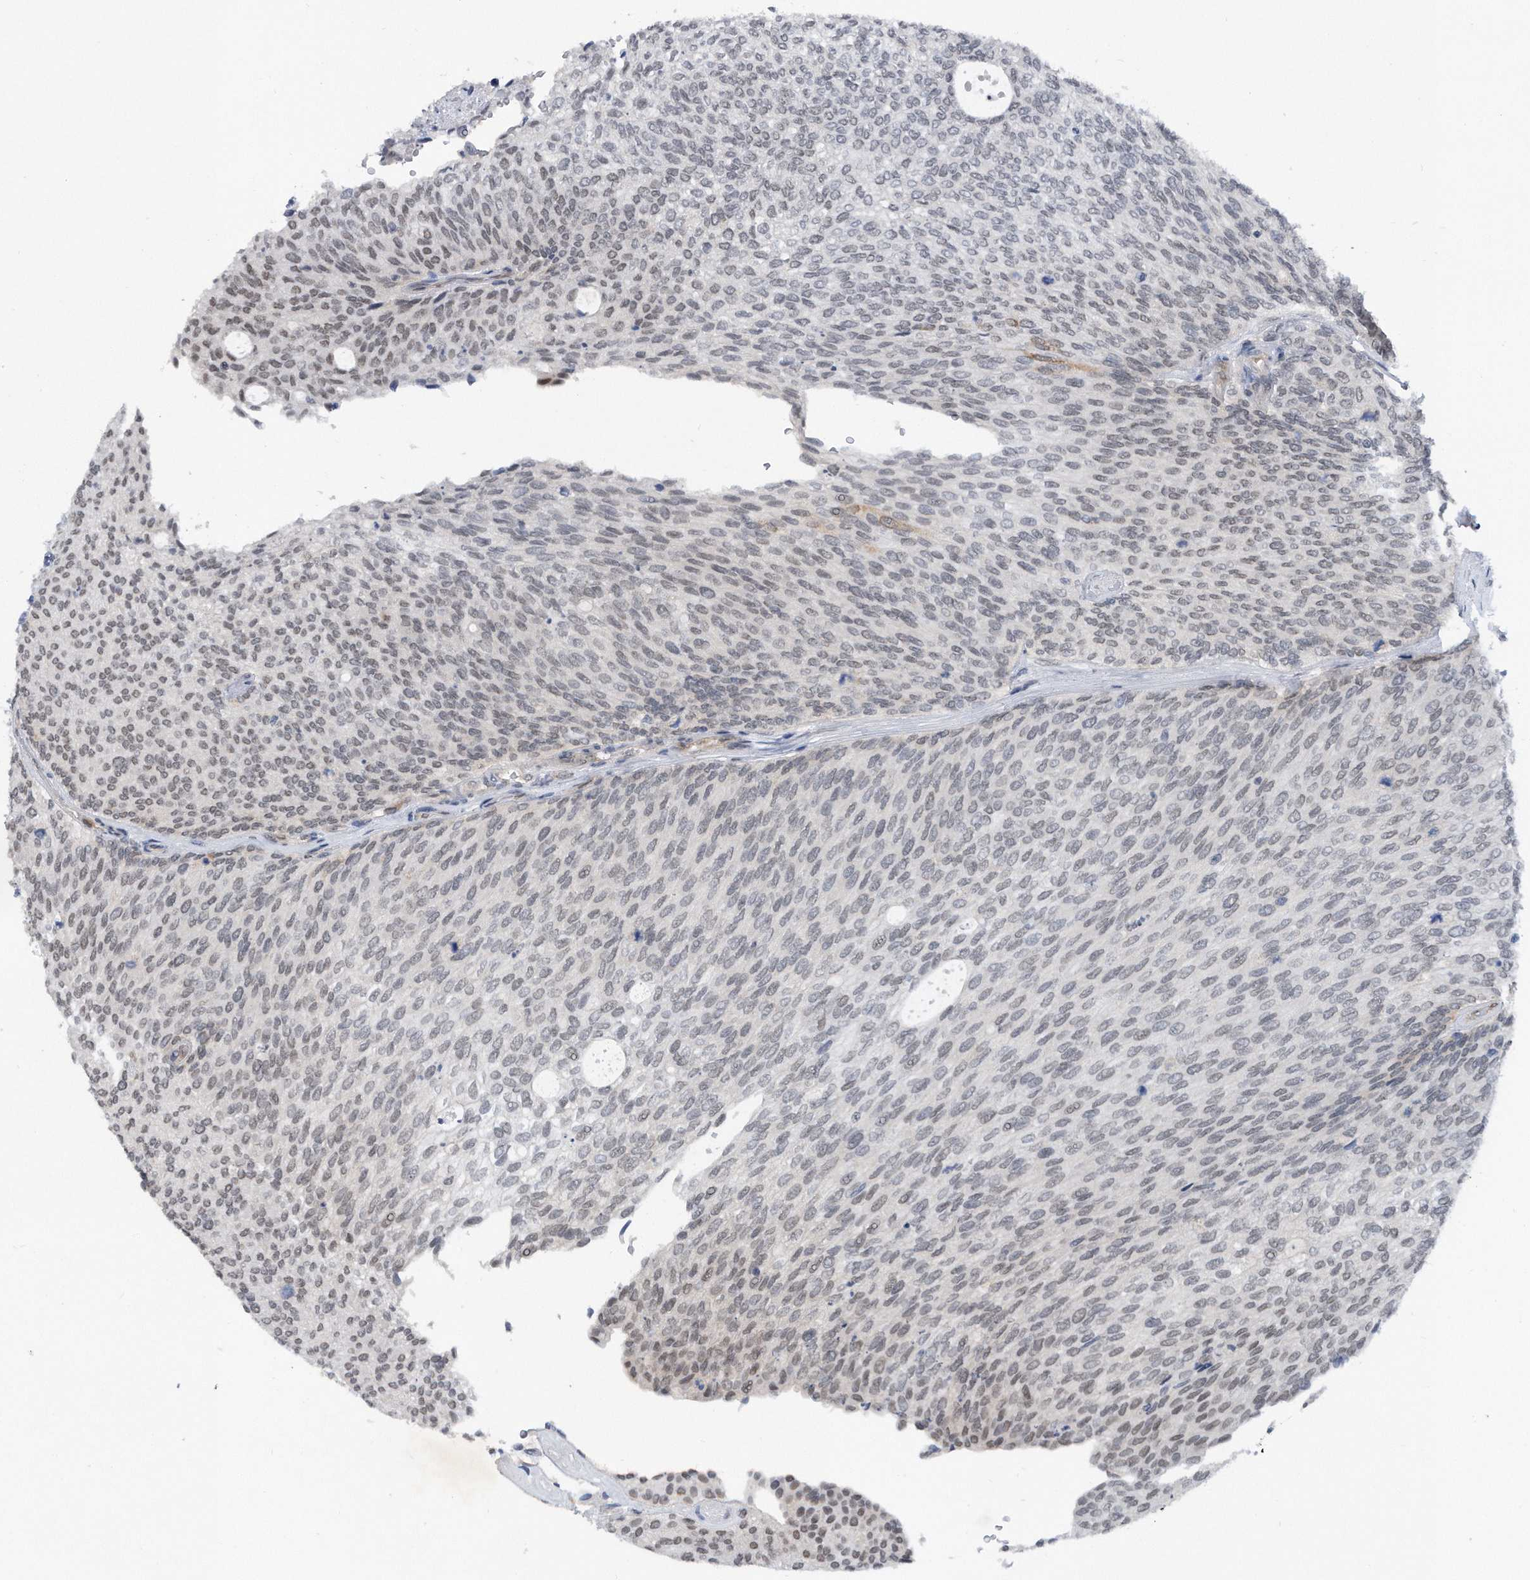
{"staining": {"intensity": "weak", "quantity": "25%-75%", "location": "nuclear"}, "tissue": "urothelial cancer", "cell_type": "Tumor cells", "image_type": "cancer", "snomed": [{"axis": "morphology", "description": "Urothelial carcinoma, Low grade"}, {"axis": "topography", "description": "Urinary bladder"}], "caption": "DAB immunohistochemical staining of urothelial cancer exhibits weak nuclear protein positivity in approximately 25%-75% of tumor cells. The protein is stained brown, and the nuclei are stained in blue (DAB (3,3'-diaminobenzidine) IHC with brightfield microscopy, high magnification).", "gene": "TP53INP1", "patient": {"sex": "female", "age": 79}}